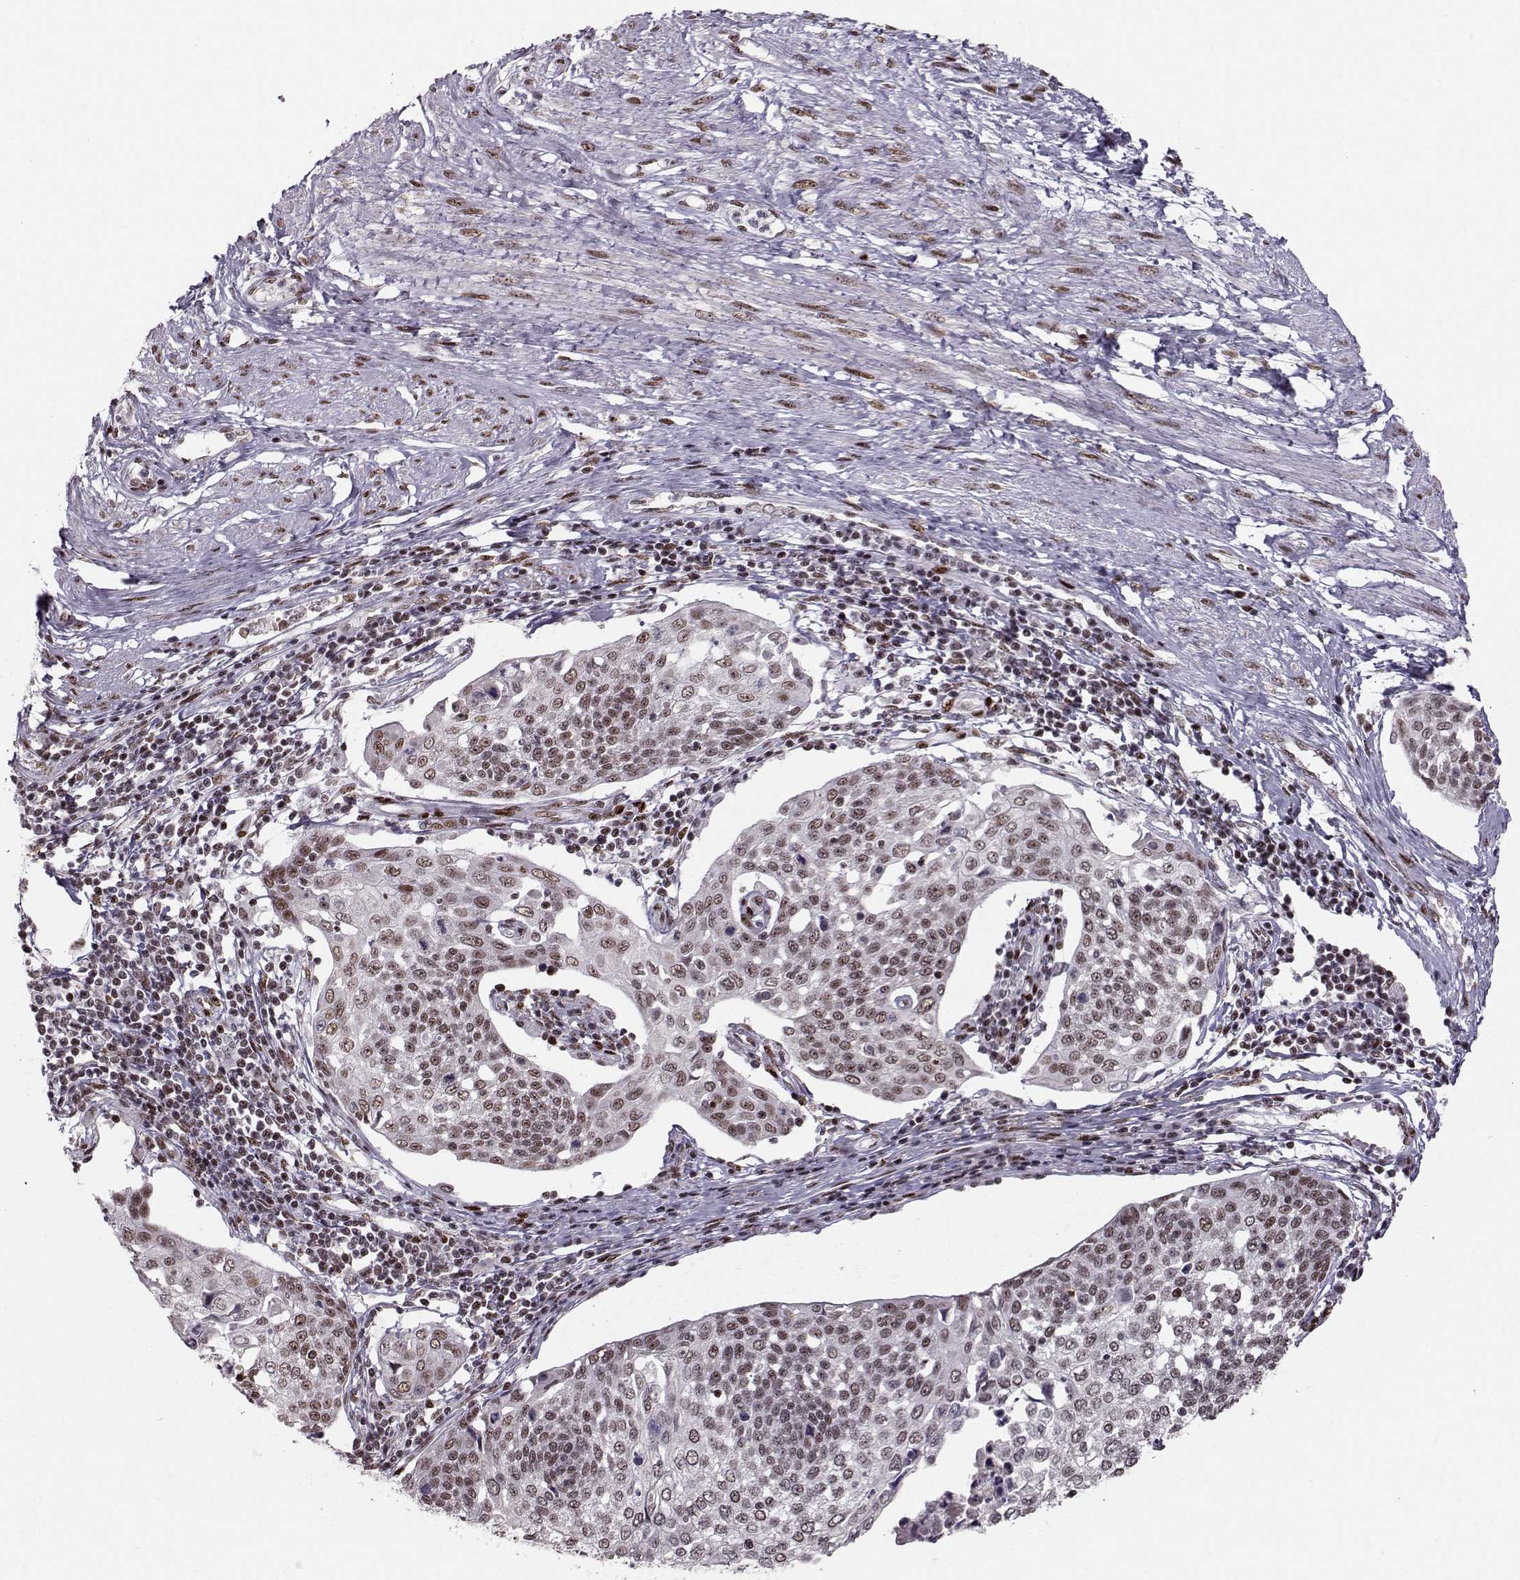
{"staining": {"intensity": "moderate", "quantity": "25%-75%", "location": "nuclear"}, "tissue": "cervical cancer", "cell_type": "Tumor cells", "image_type": "cancer", "snomed": [{"axis": "morphology", "description": "Squamous cell carcinoma, NOS"}, {"axis": "topography", "description": "Cervix"}], "caption": "There is medium levels of moderate nuclear expression in tumor cells of cervical cancer (squamous cell carcinoma), as demonstrated by immunohistochemical staining (brown color).", "gene": "SNAPC2", "patient": {"sex": "female", "age": 34}}